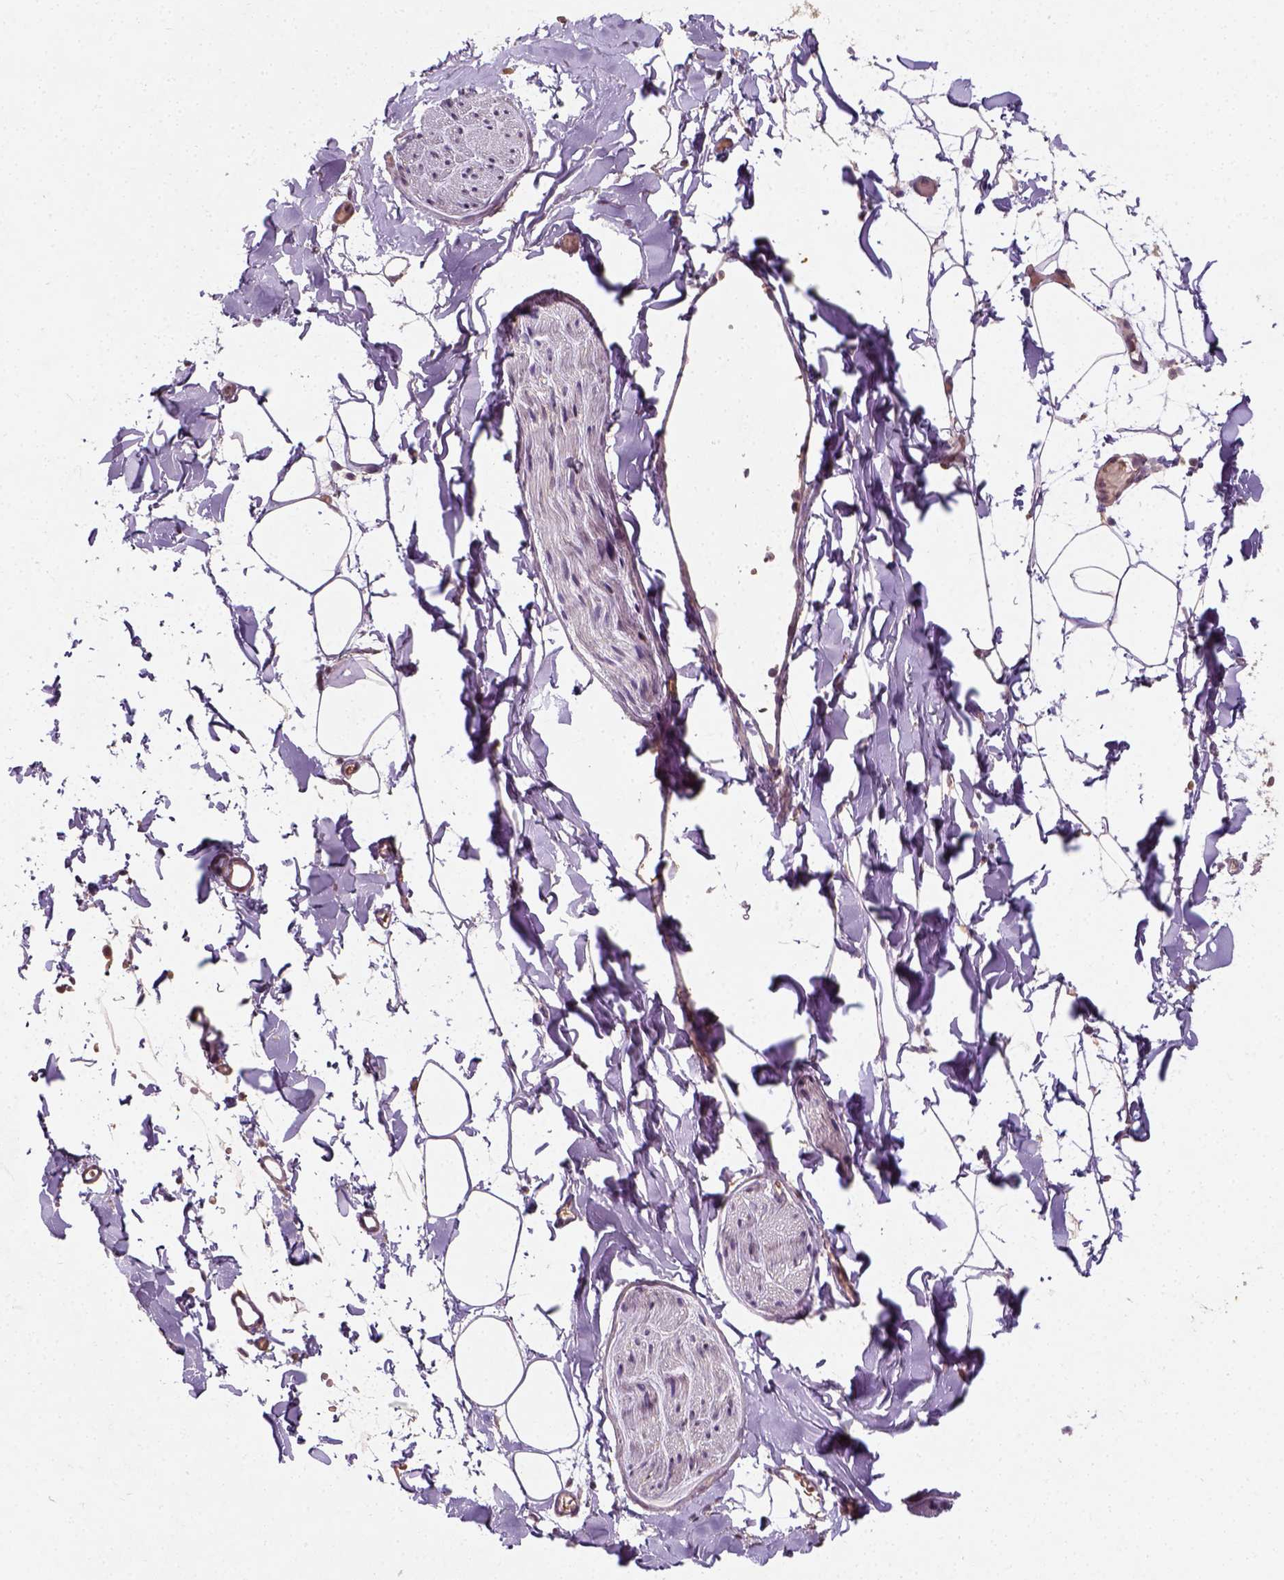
{"staining": {"intensity": "negative", "quantity": "none", "location": "none"}, "tissue": "adipose tissue", "cell_type": "Adipocytes", "image_type": "normal", "snomed": [{"axis": "morphology", "description": "Normal tissue, NOS"}, {"axis": "topography", "description": "Gallbladder"}, {"axis": "topography", "description": "Peripheral nerve tissue"}], "caption": "Immunohistochemical staining of benign adipose tissue demonstrates no significant positivity in adipocytes.", "gene": "CAMKK1", "patient": {"sex": "female", "age": 45}}